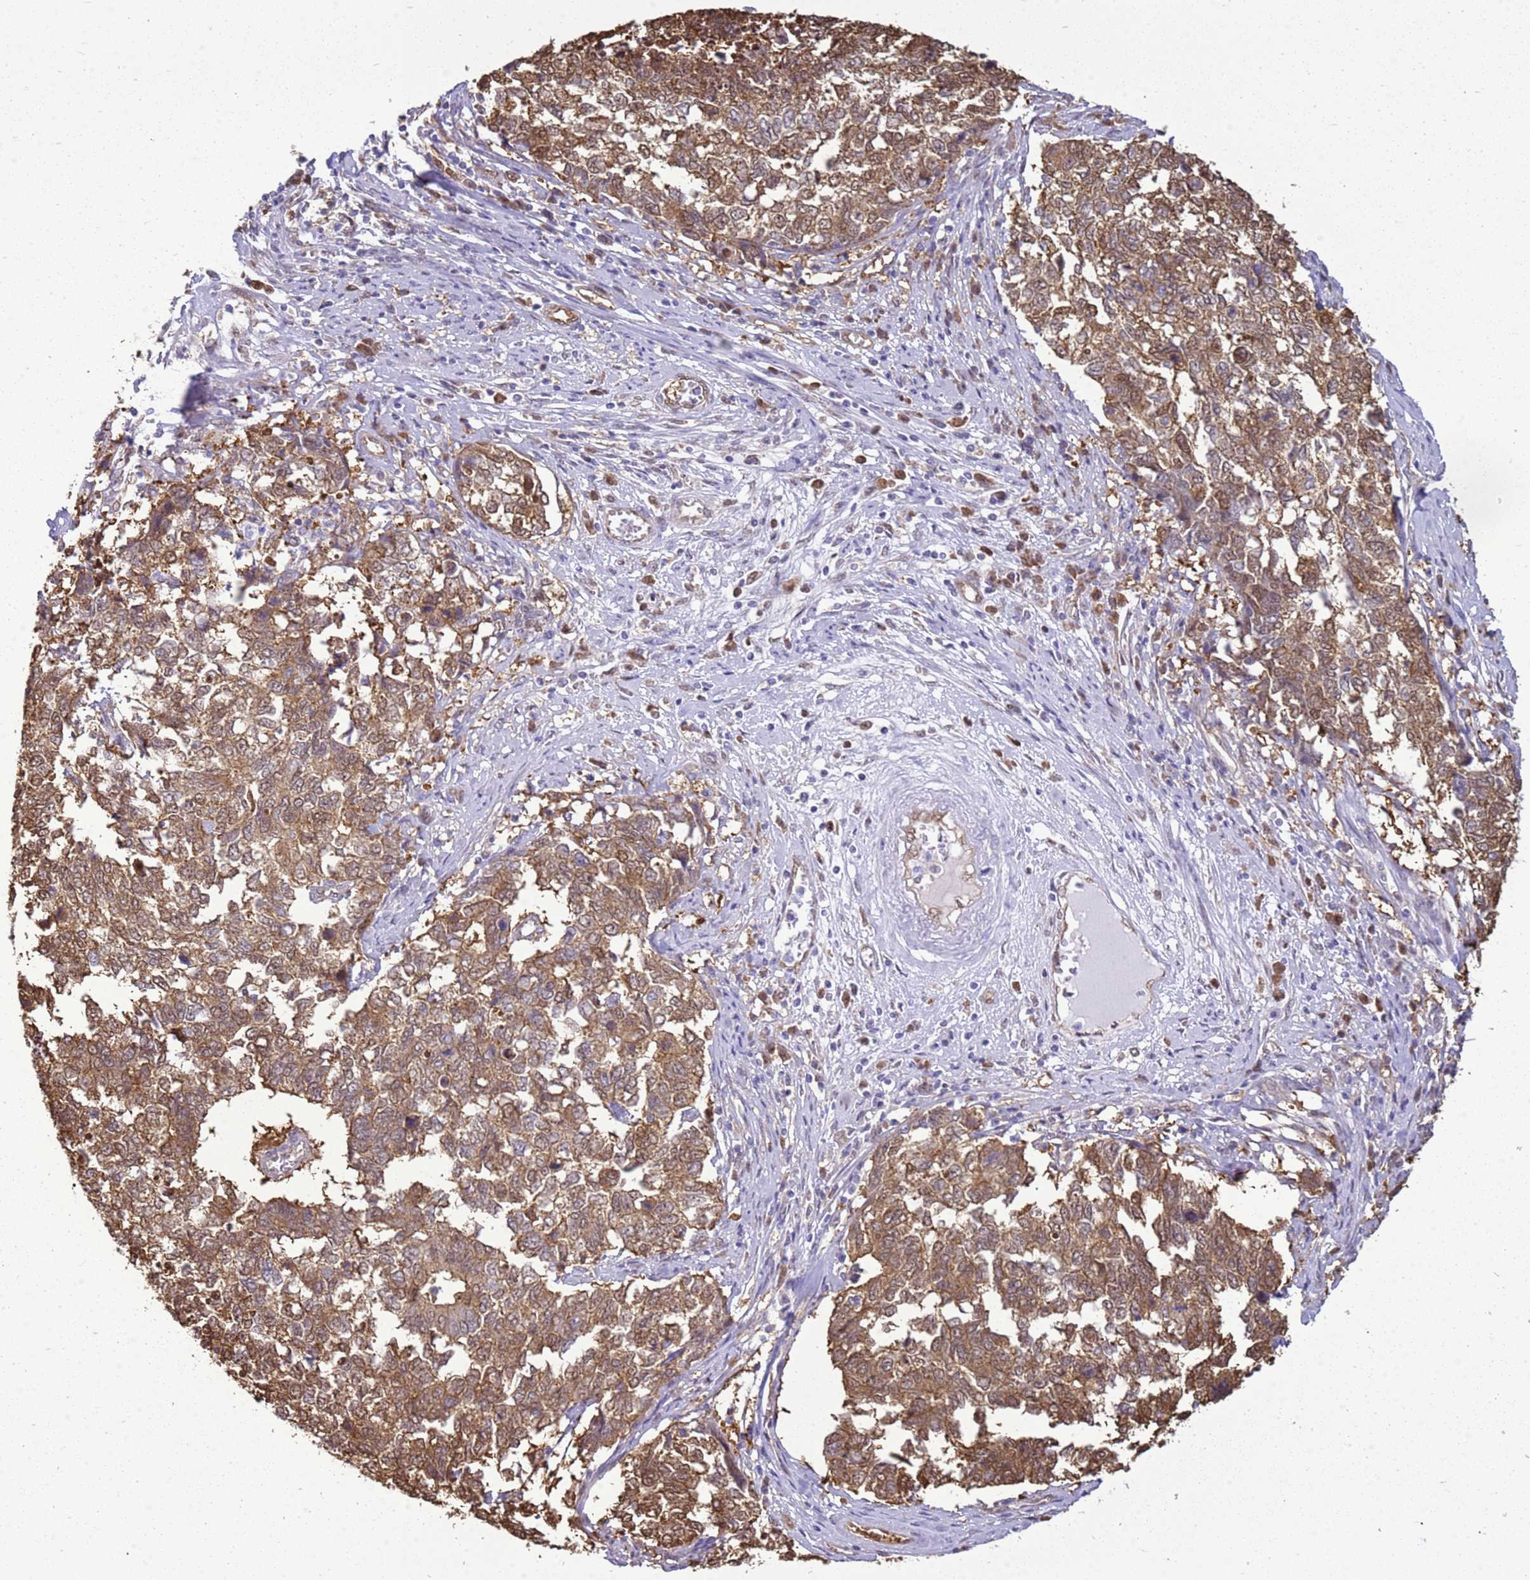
{"staining": {"intensity": "moderate", "quantity": ">75%", "location": "cytoplasmic/membranous"}, "tissue": "cervical cancer", "cell_type": "Tumor cells", "image_type": "cancer", "snomed": [{"axis": "morphology", "description": "Squamous cell carcinoma, NOS"}, {"axis": "topography", "description": "Cervix"}], "caption": "Immunohistochemistry (IHC) of cervical cancer demonstrates medium levels of moderate cytoplasmic/membranous expression in approximately >75% of tumor cells.", "gene": "YWHAE", "patient": {"sex": "female", "age": 63}}